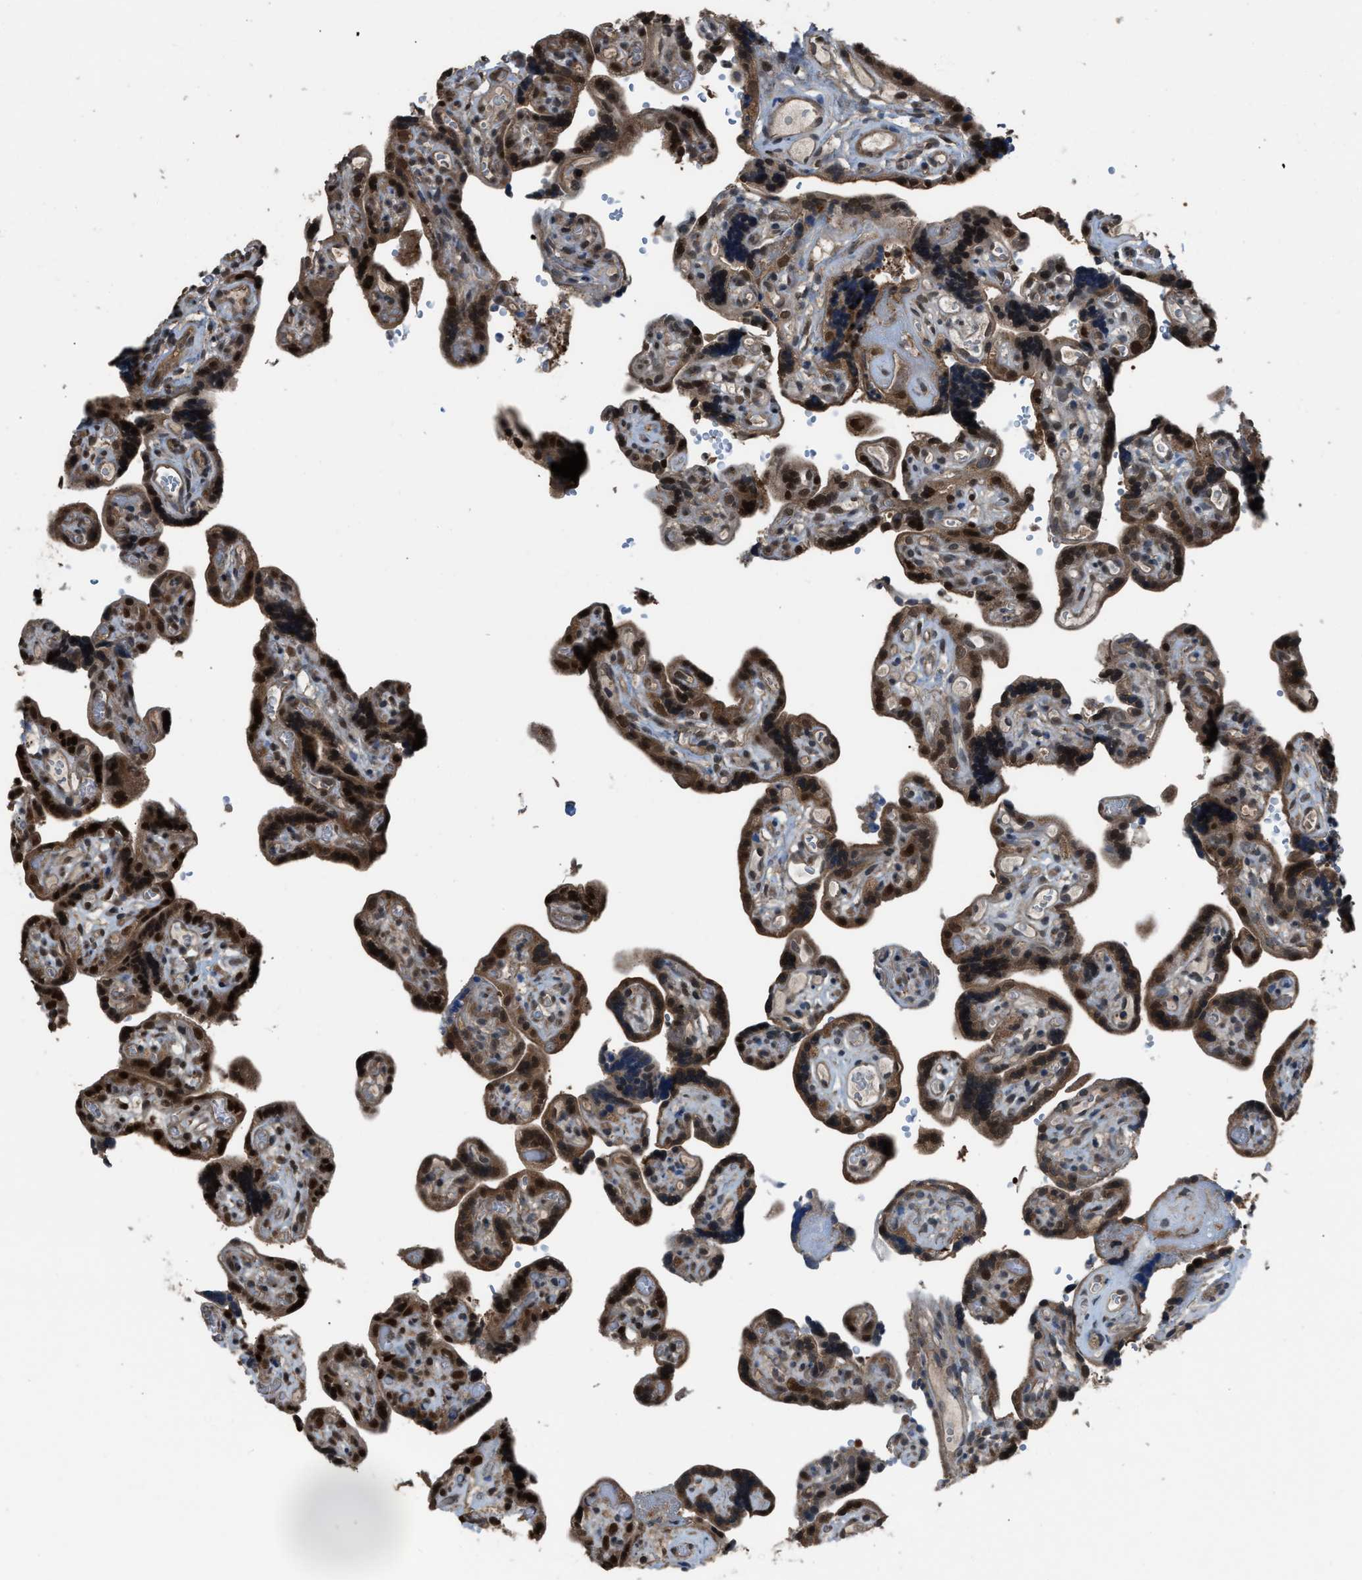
{"staining": {"intensity": "strong", "quantity": ">75%", "location": "cytoplasmic/membranous,nuclear"}, "tissue": "placenta", "cell_type": "Decidual cells", "image_type": "normal", "snomed": [{"axis": "morphology", "description": "Normal tissue, NOS"}, {"axis": "topography", "description": "Placenta"}], "caption": "Unremarkable placenta demonstrates strong cytoplasmic/membranous,nuclear expression in about >75% of decidual cells The staining is performed using DAB brown chromogen to label protein expression. The nuclei are counter-stained blue using hematoxylin..", "gene": "KPNA6", "patient": {"sex": "female", "age": 30}}